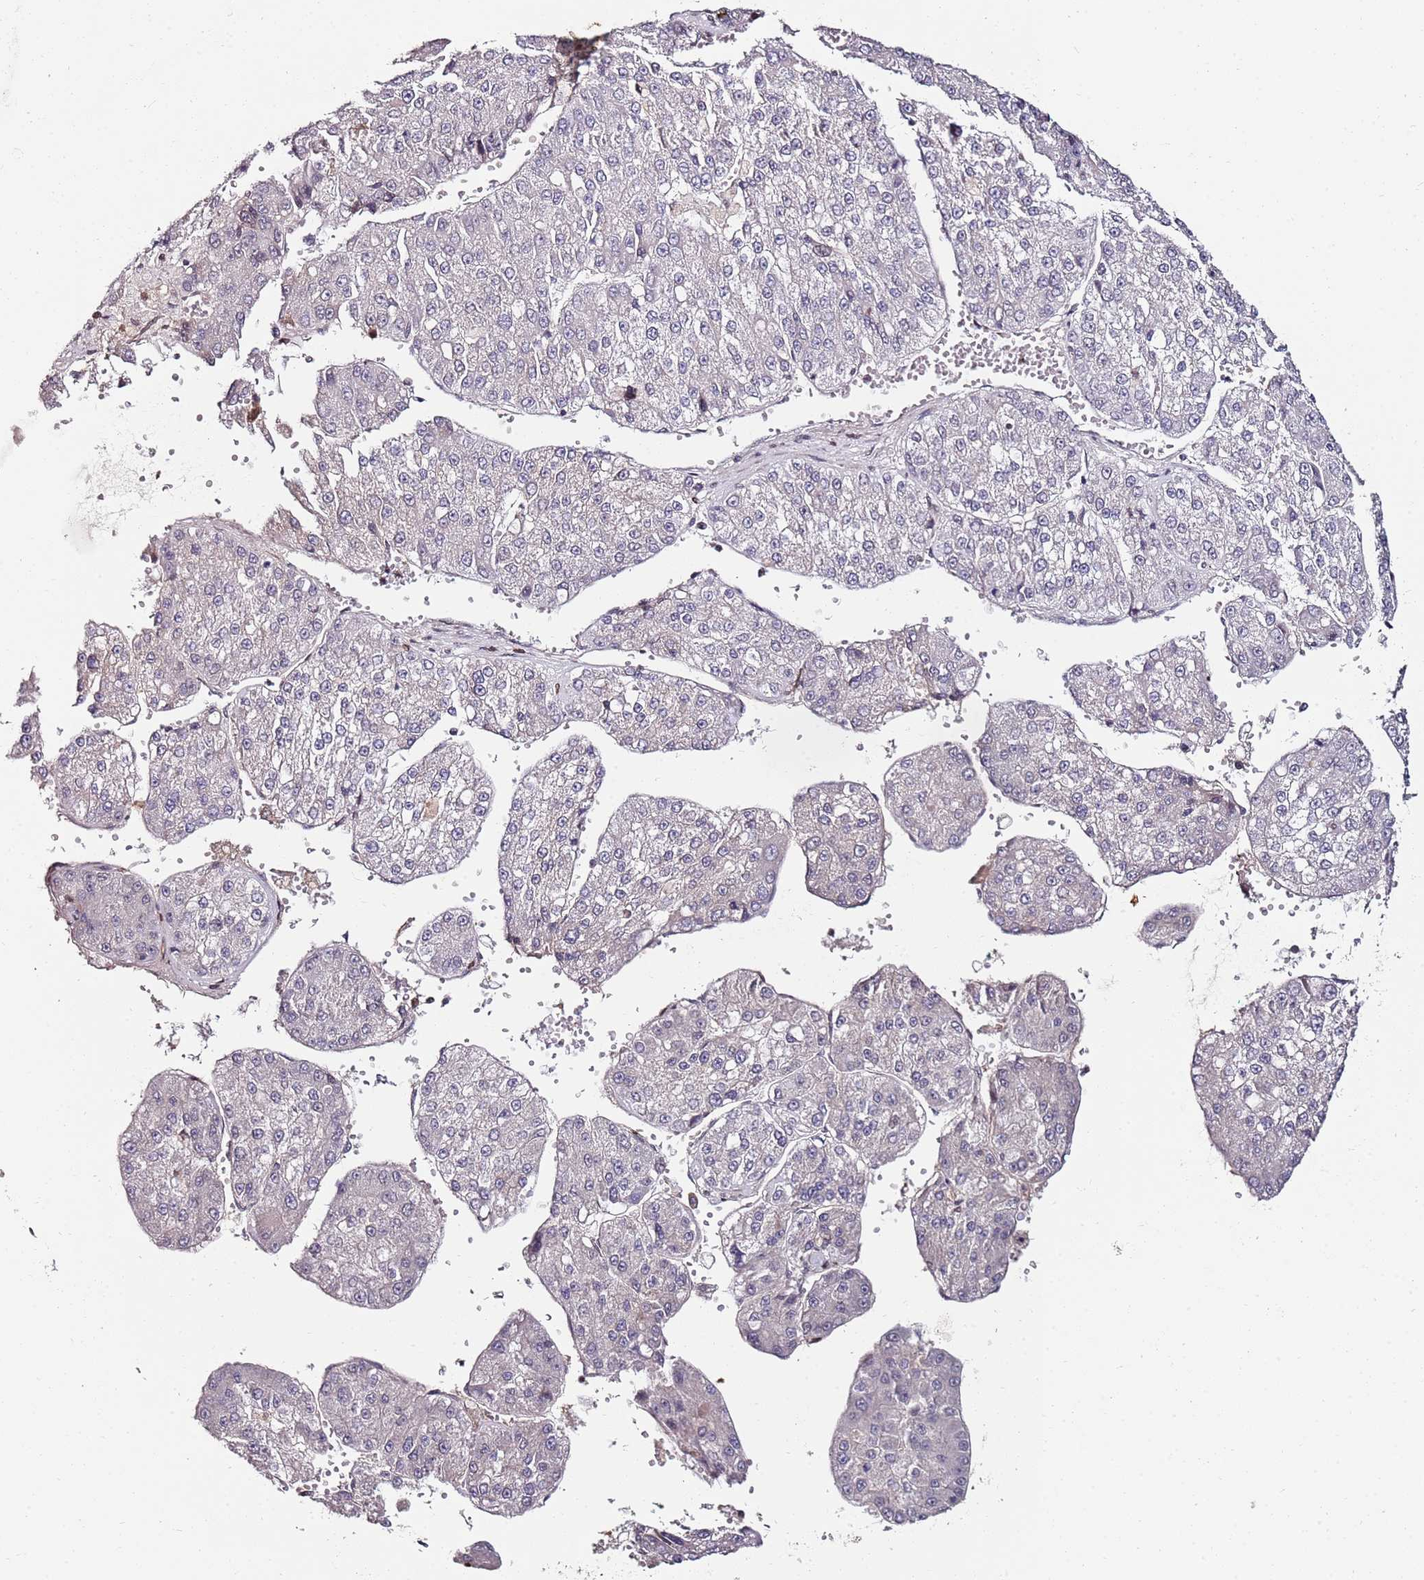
{"staining": {"intensity": "negative", "quantity": "none", "location": "none"}, "tissue": "liver cancer", "cell_type": "Tumor cells", "image_type": "cancer", "snomed": [{"axis": "morphology", "description": "Carcinoma, Hepatocellular, NOS"}, {"axis": "topography", "description": "Liver"}], "caption": "There is no significant staining in tumor cells of liver cancer (hepatocellular carcinoma).", "gene": "DUSP28", "patient": {"sex": "female", "age": 73}}